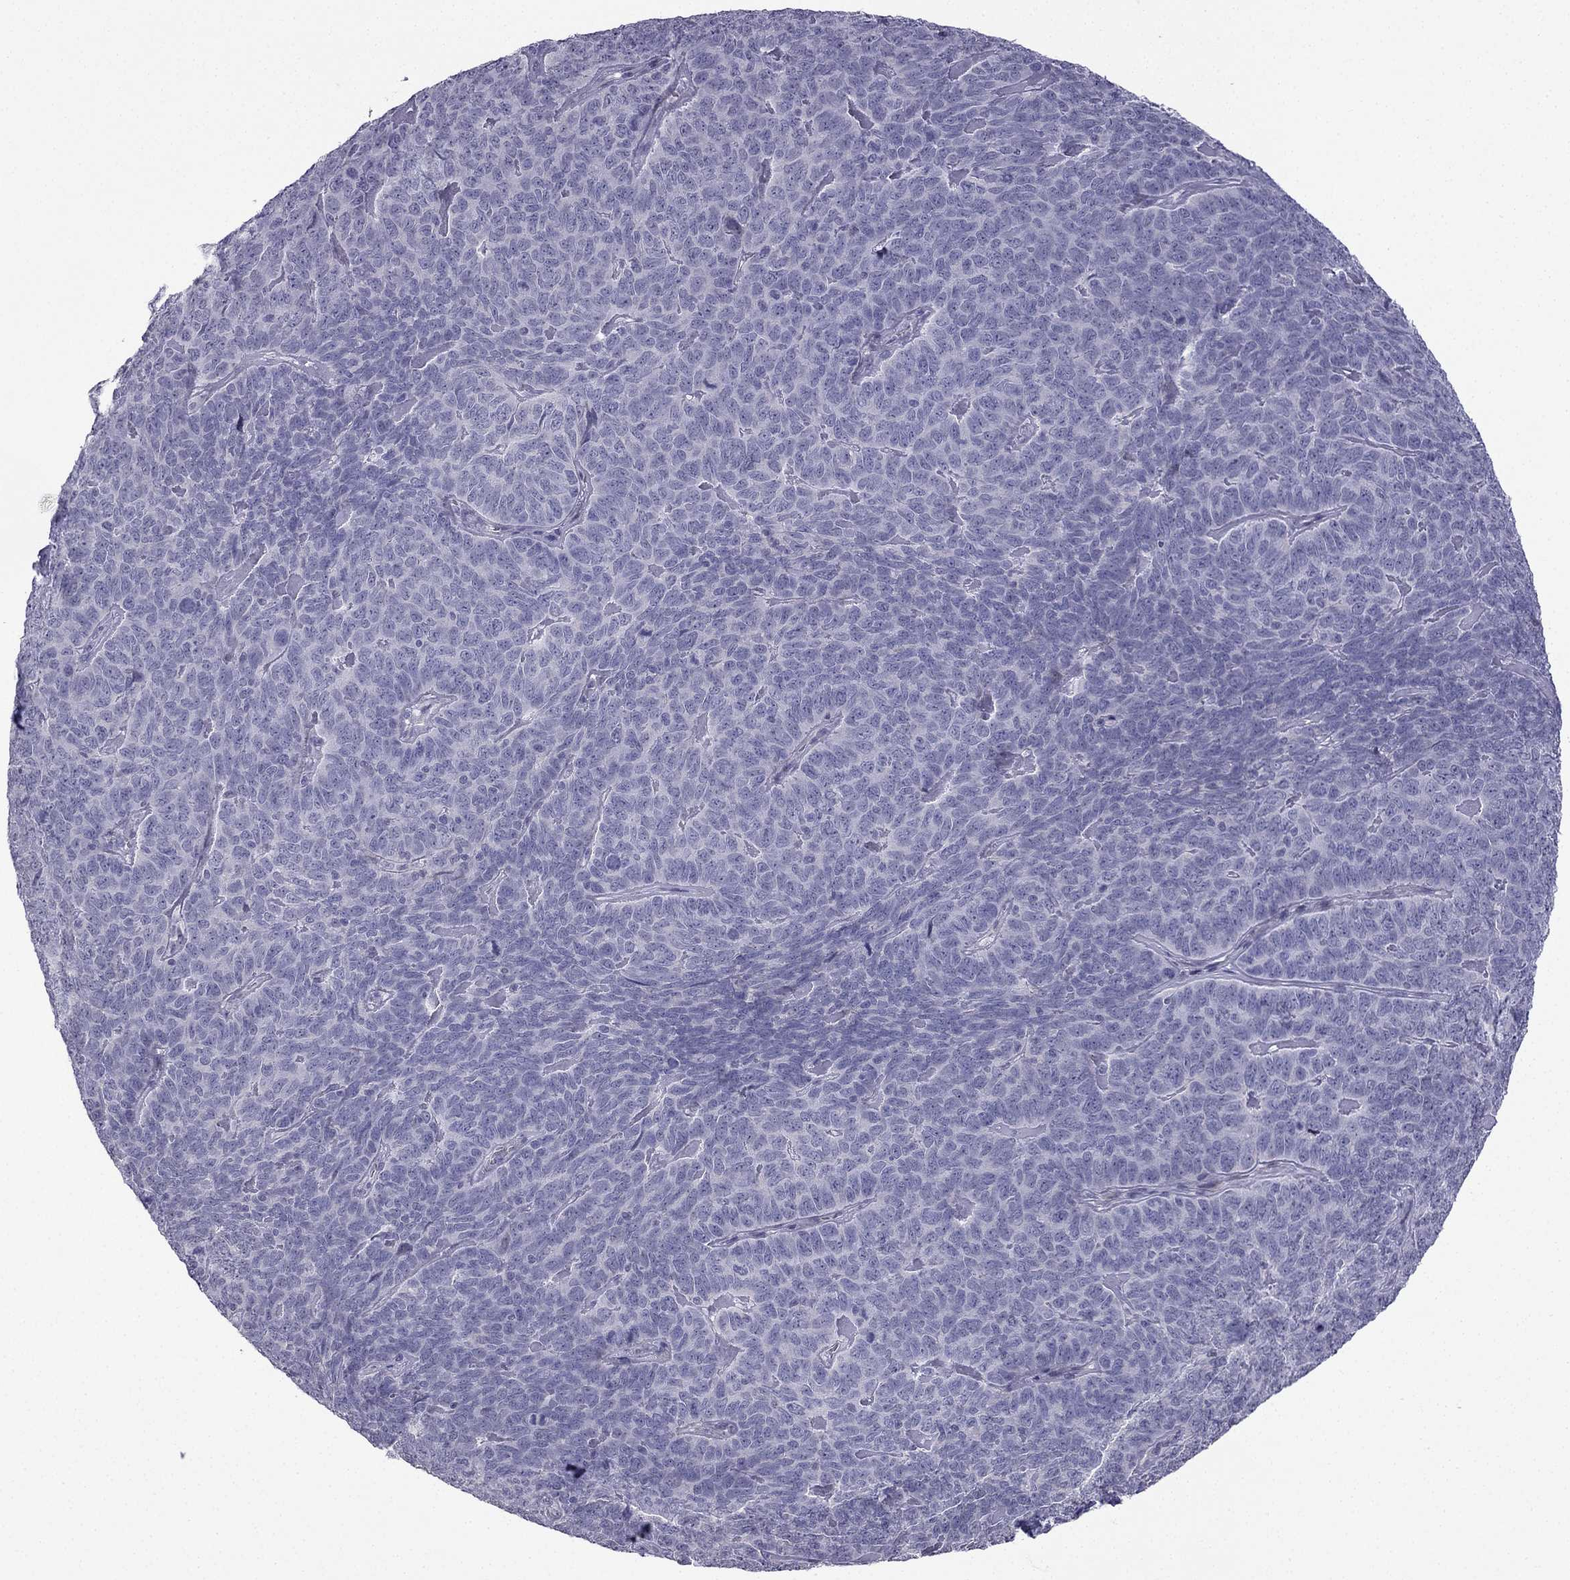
{"staining": {"intensity": "negative", "quantity": "none", "location": "none"}, "tissue": "skin cancer", "cell_type": "Tumor cells", "image_type": "cancer", "snomed": [{"axis": "morphology", "description": "Squamous cell carcinoma, NOS"}, {"axis": "topography", "description": "Skin"}, {"axis": "topography", "description": "Anal"}], "caption": "This micrograph is of skin cancer stained with immunohistochemistry (IHC) to label a protein in brown with the nuclei are counter-stained blue. There is no positivity in tumor cells. (Brightfield microscopy of DAB immunohistochemistry at high magnification).", "gene": "CFAP70", "patient": {"sex": "female", "age": 51}}